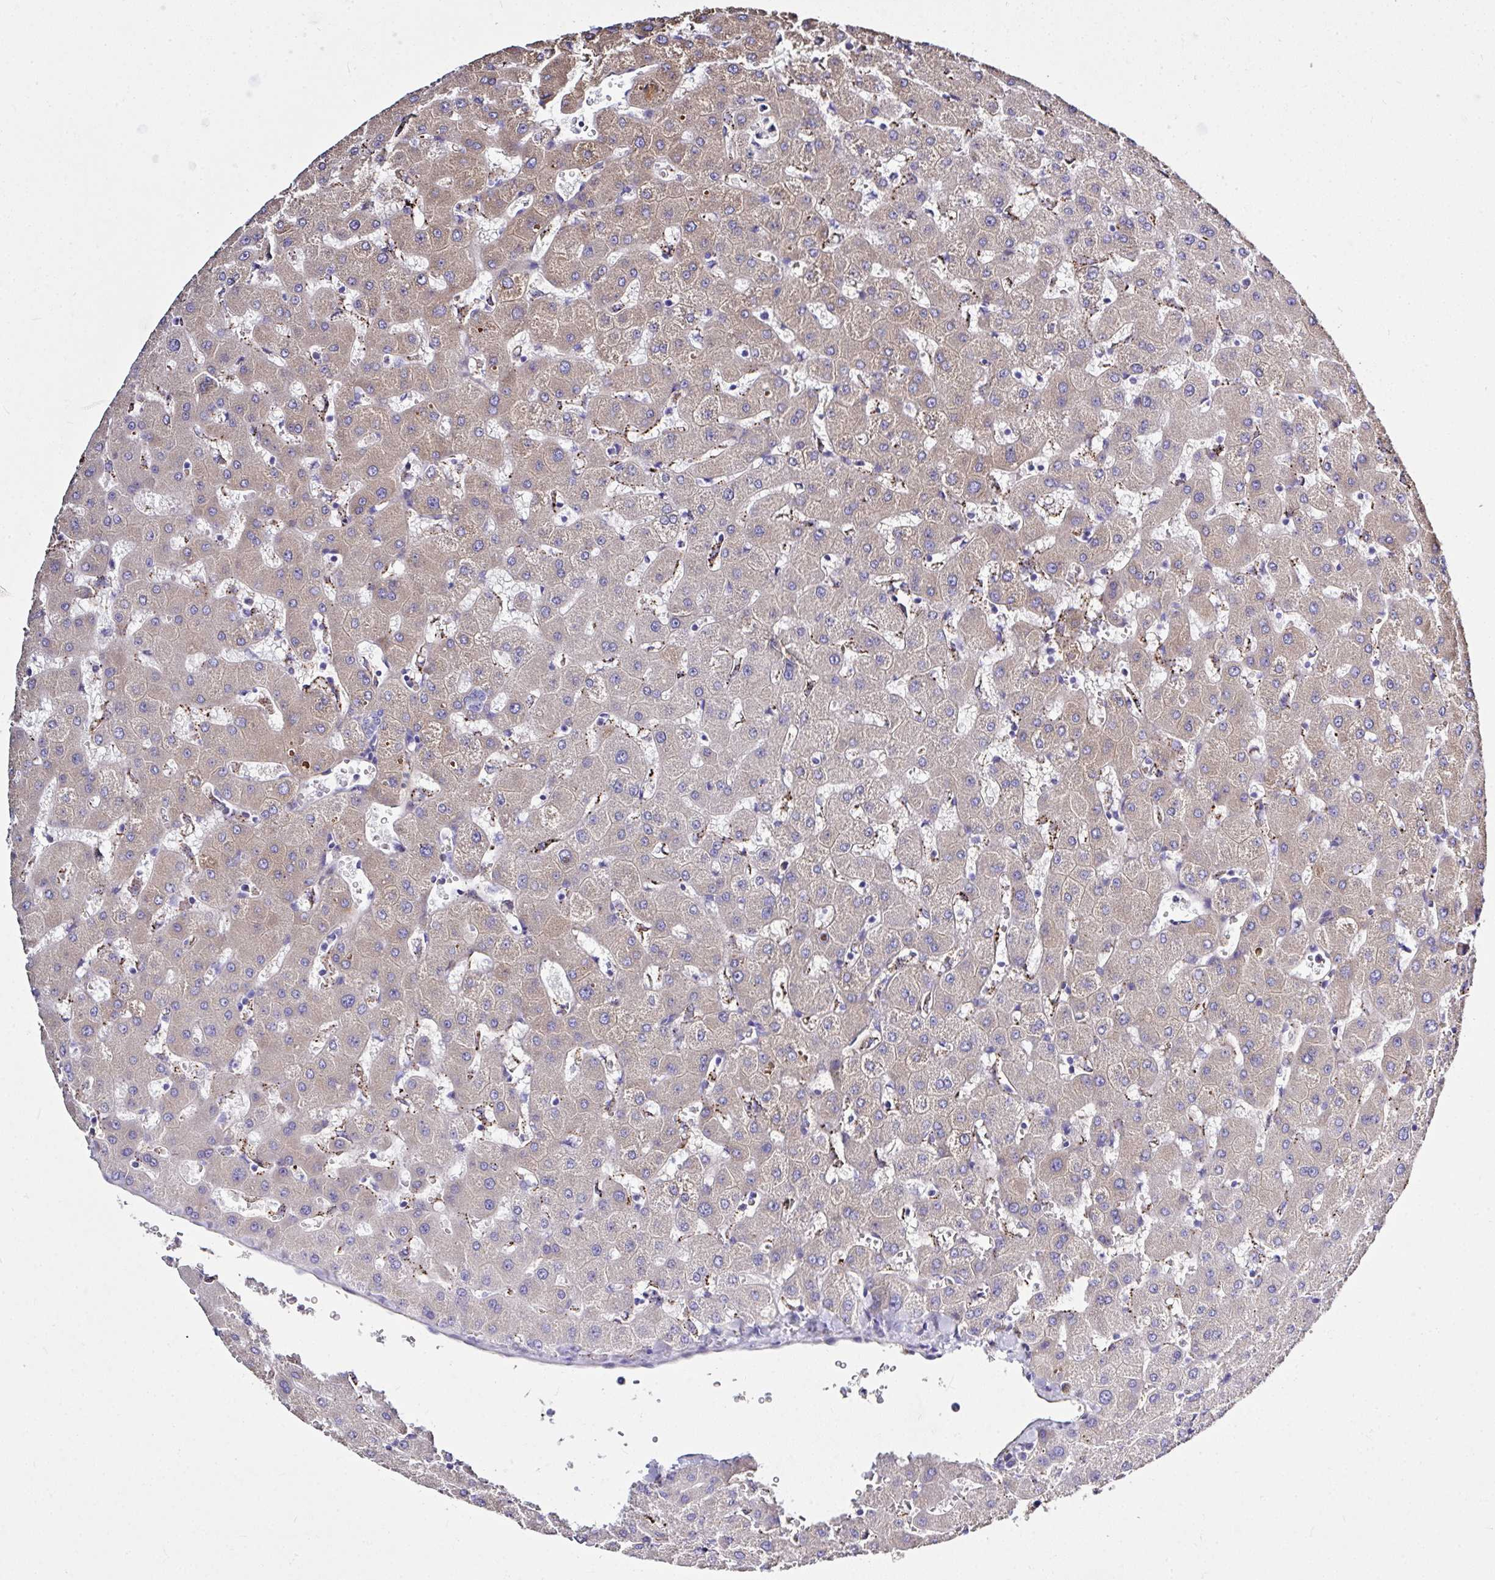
{"staining": {"intensity": "negative", "quantity": "none", "location": "none"}, "tissue": "liver", "cell_type": "Cholangiocytes", "image_type": "normal", "snomed": [{"axis": "morphology", "description": "Normal tissue, NOS"}, {"axis": "topography", "description": "Liver"}], "caption": "High magnification brightfield microscopy of normal liver stained with DAB (3,3'-diaminobenzidine) (brown) and counterstained with hematoxylin (blue): cholangiocytes show no significant staining. The staining was performed using DAB to visualize the protein expression in brown, while the nuclei were stained in blue with hematoxylin (Magnification: 20x).", "gene": "ZNF813", "patient": {"sex": "female", "age": 63}}